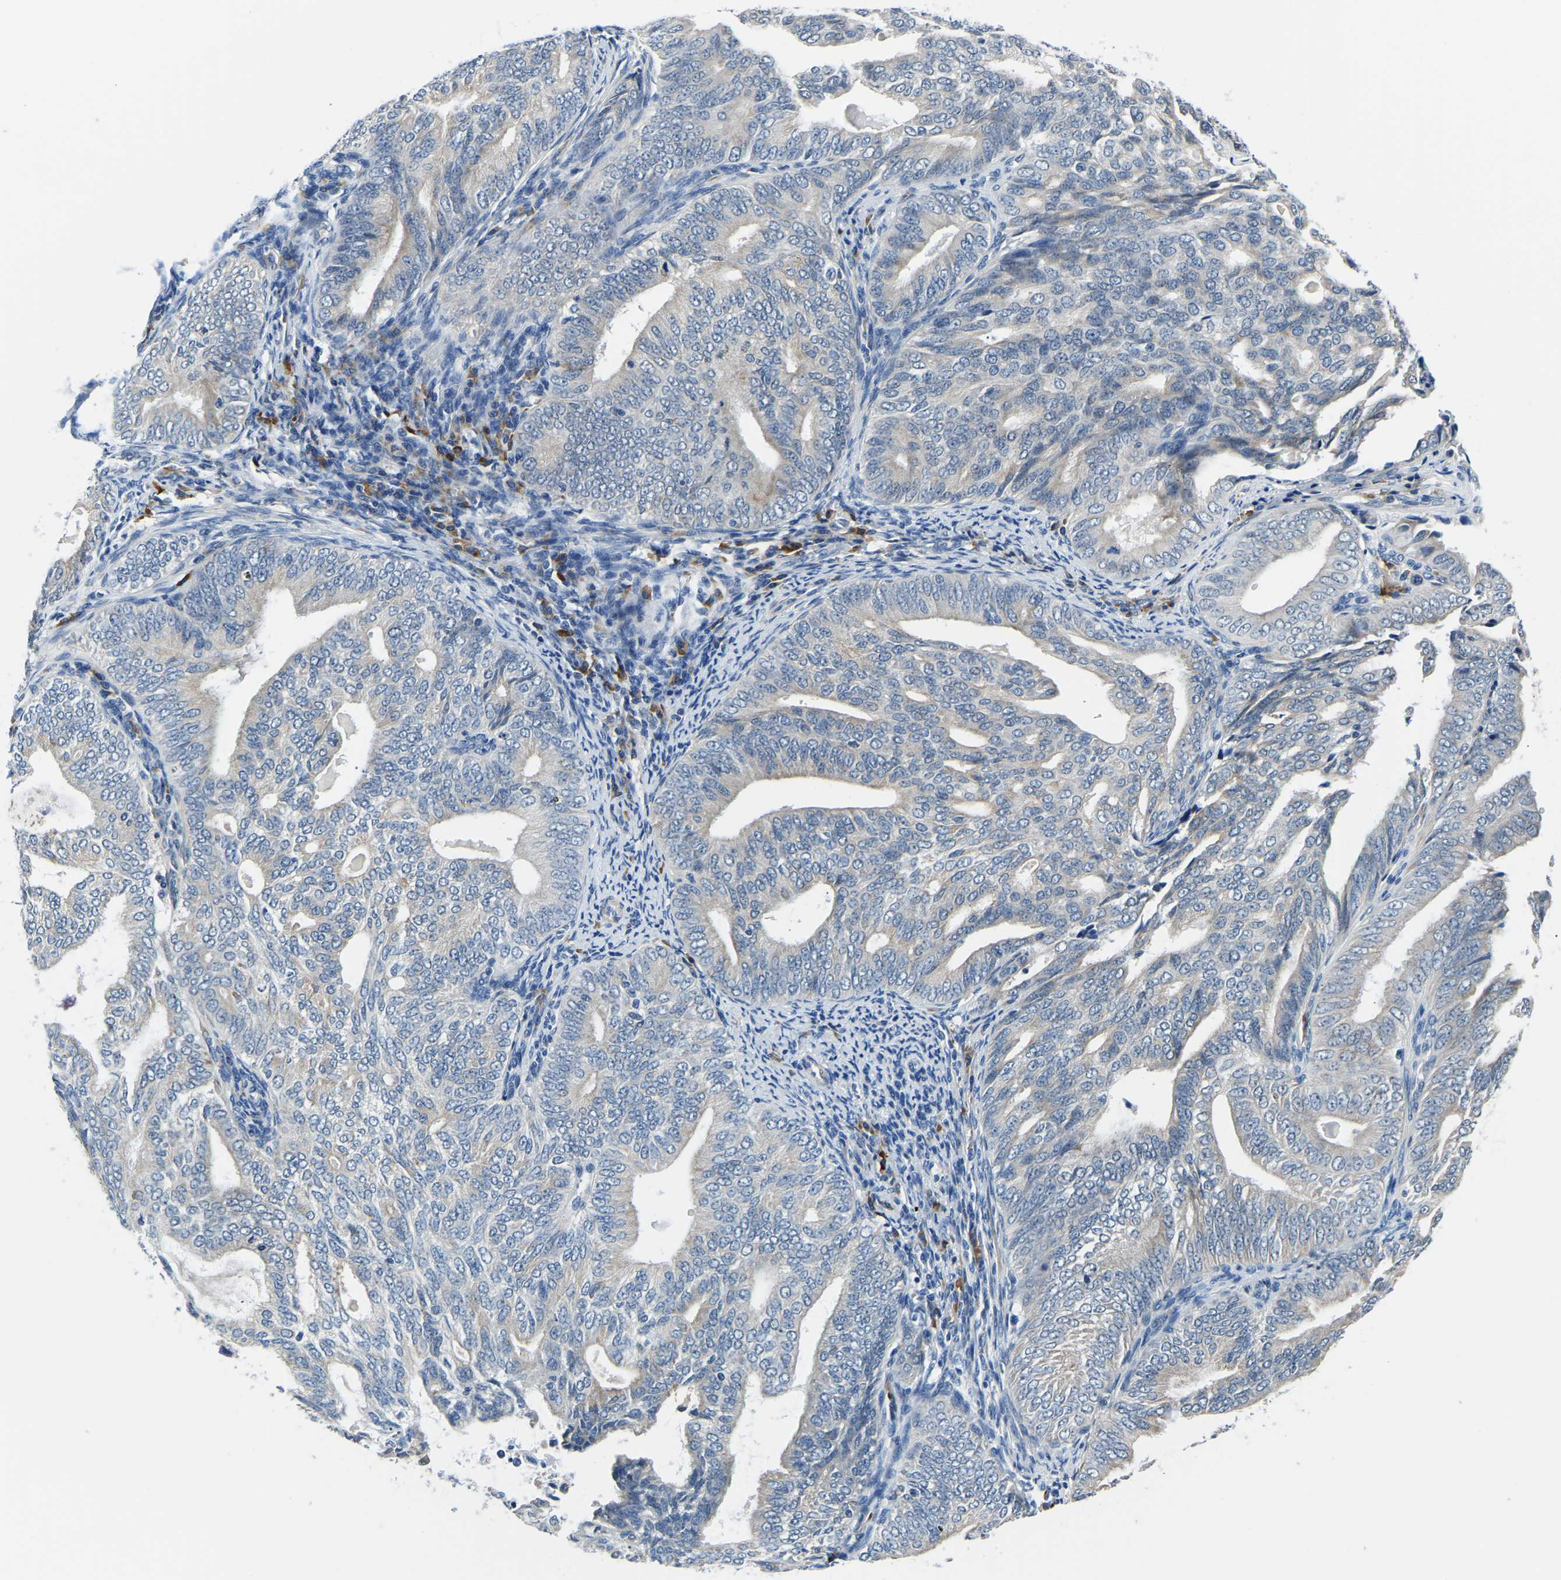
{"staining": {"intensity": "negative", "quantity": "none", "location": "none"}, "tissue": "endometrial cancer", "cell_type": "Tumor cells", "image_type": "cancer", "snomed": [{"axis": "morphology", "description": "Adenocarcinoma, NOS"}, {"axis": "topography", "description": "Endometrium"}], "caption": "Tumor cells show no significant protein positivity in endometrial adenocarcinoma.", "gene": "LIAS", "patient": {"sex": "female", "age": 58}}